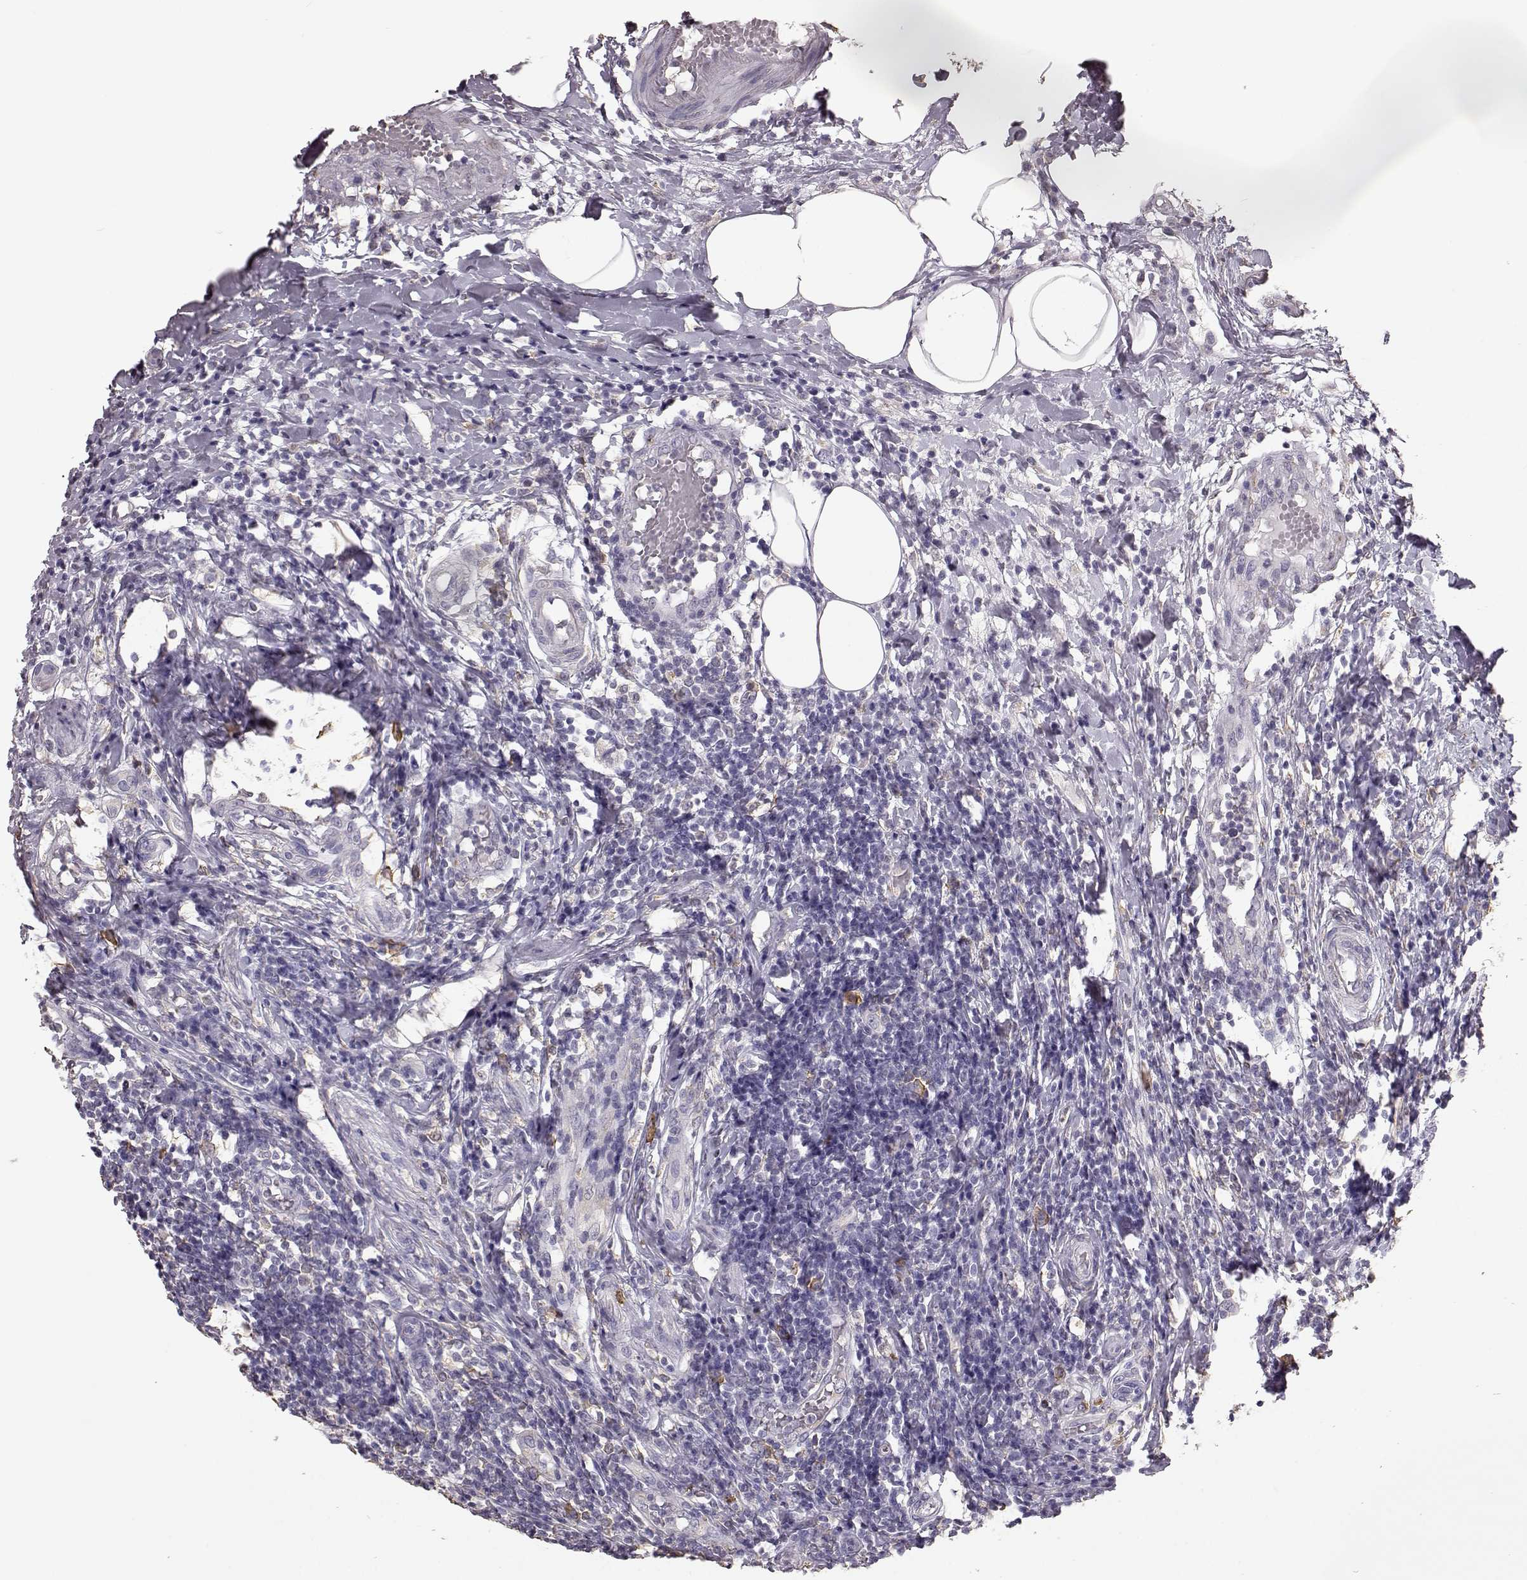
{"staining": {"intensity": "weak", "quantity": "<25%", "location": "cytoplasmic/membranous"}, "tissue": "appendix", "cell_type": "Glandular cells", "image_type": "normal", "snomed": [{"axis": "morphology", "description": "Normal tissue, NOS"}, {"axis": "morphology", "description": "Inflammation, NOS"}, {"axis": "topography", "description": "Appendix"}], "caption": "IHC of unremarkable human appendix shows no positivity in glandular cells. Nuclei are stained in blue.", "gene": "GABRG3", "patient": {"sex": "male", "age": 16}}